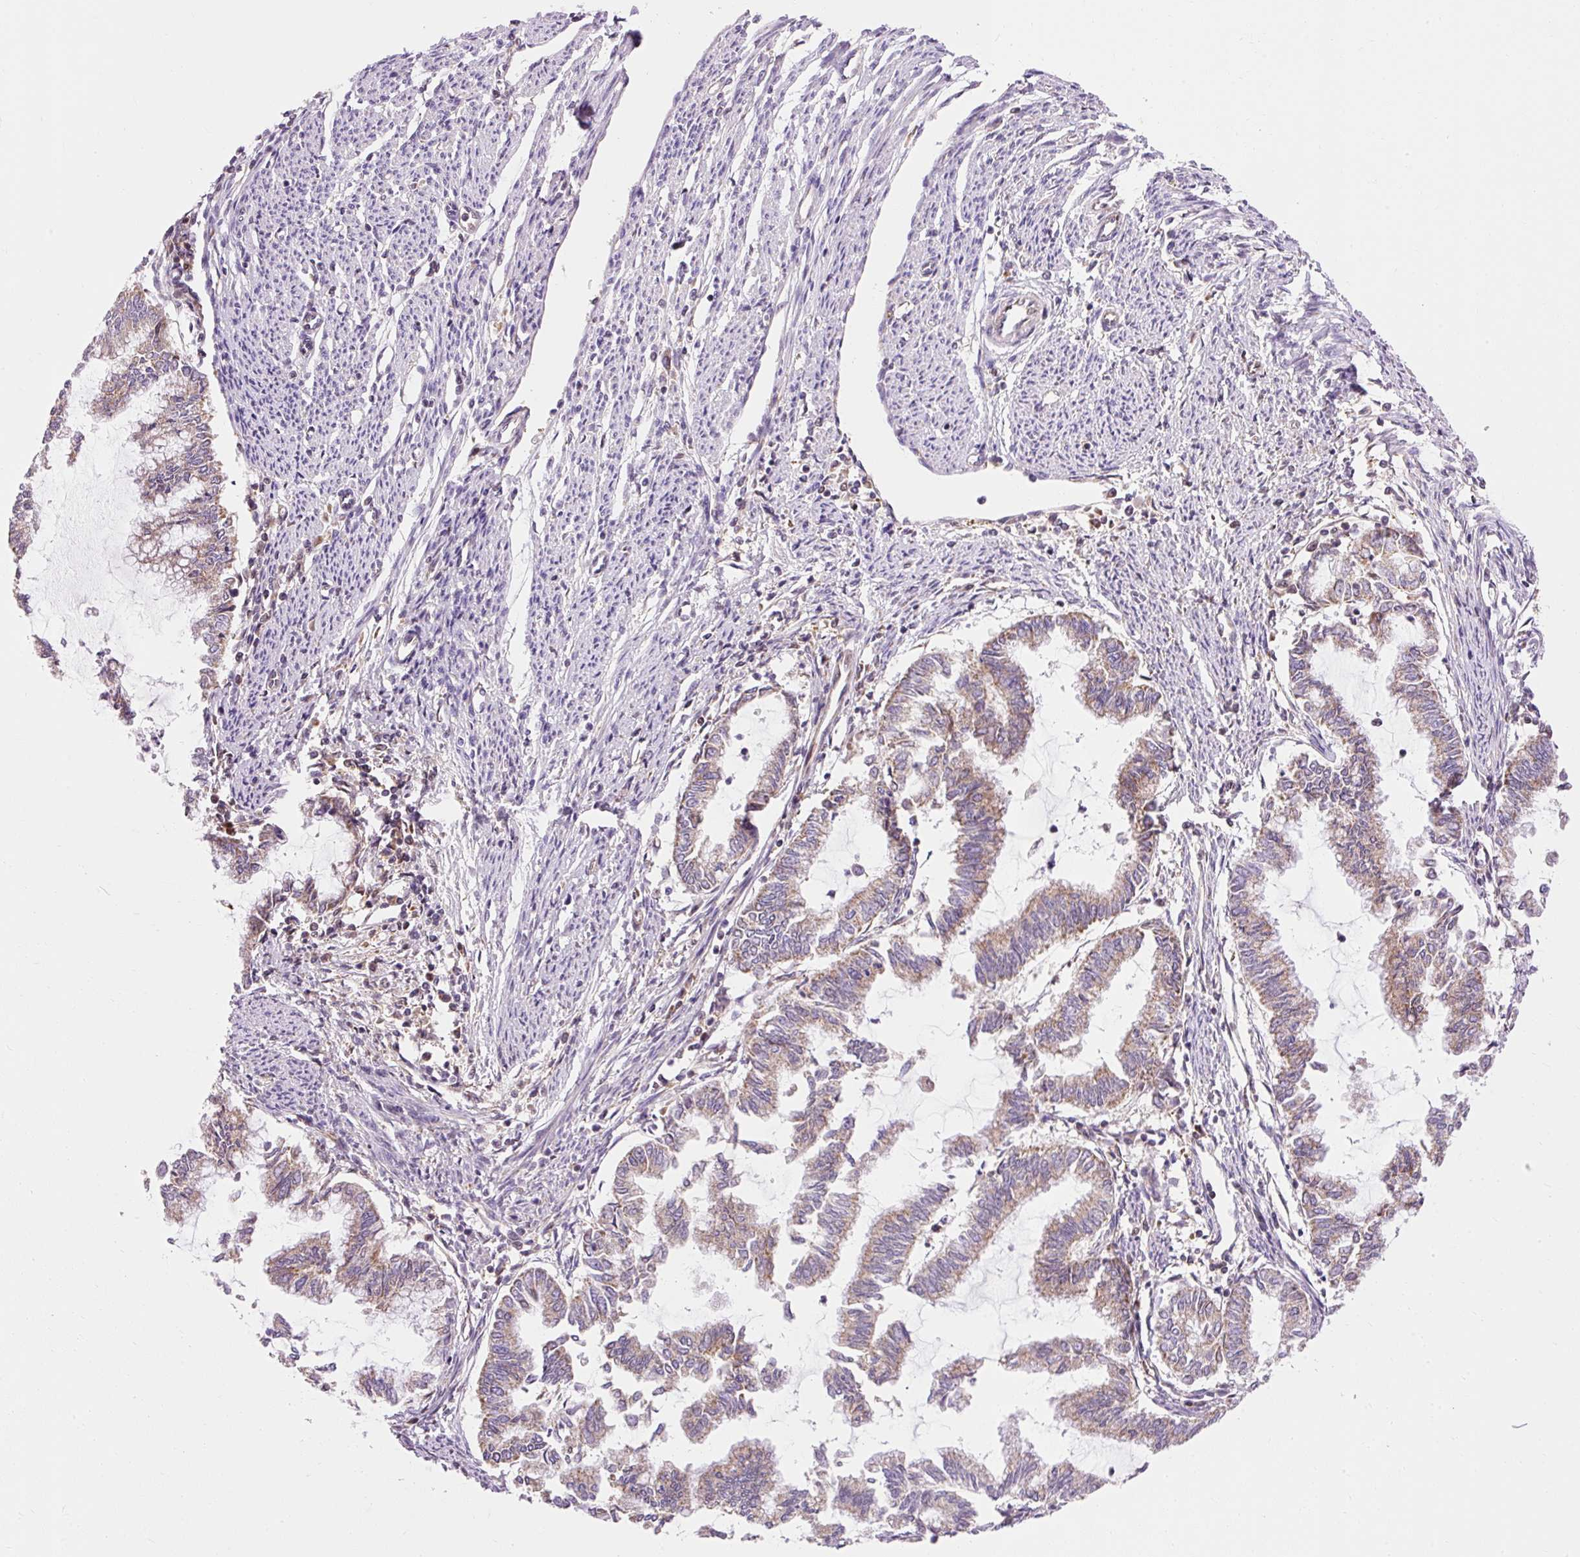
{"staining": {"intensity": "weak", "quantity": "25%-75%", "location": "cytoplasmic/membranous"}, "tissue": "endometrial cancer", "cell_type": "Tumor cells", "image_type": "cancer", "snomed": [{"axis": "morphology", "description": "Adenocarcinoma, NOS"}, {"axis": "topography", "description": "Endometrium"}], "caption": "There is low levels of weak cytoplasmic/membranous expression in tumor cells of endometrial cancer, as demonstrated by immunohistochemical staining (brown color).", "gene": "IMMT", "patient": {"sex": "female", "age": 79}}